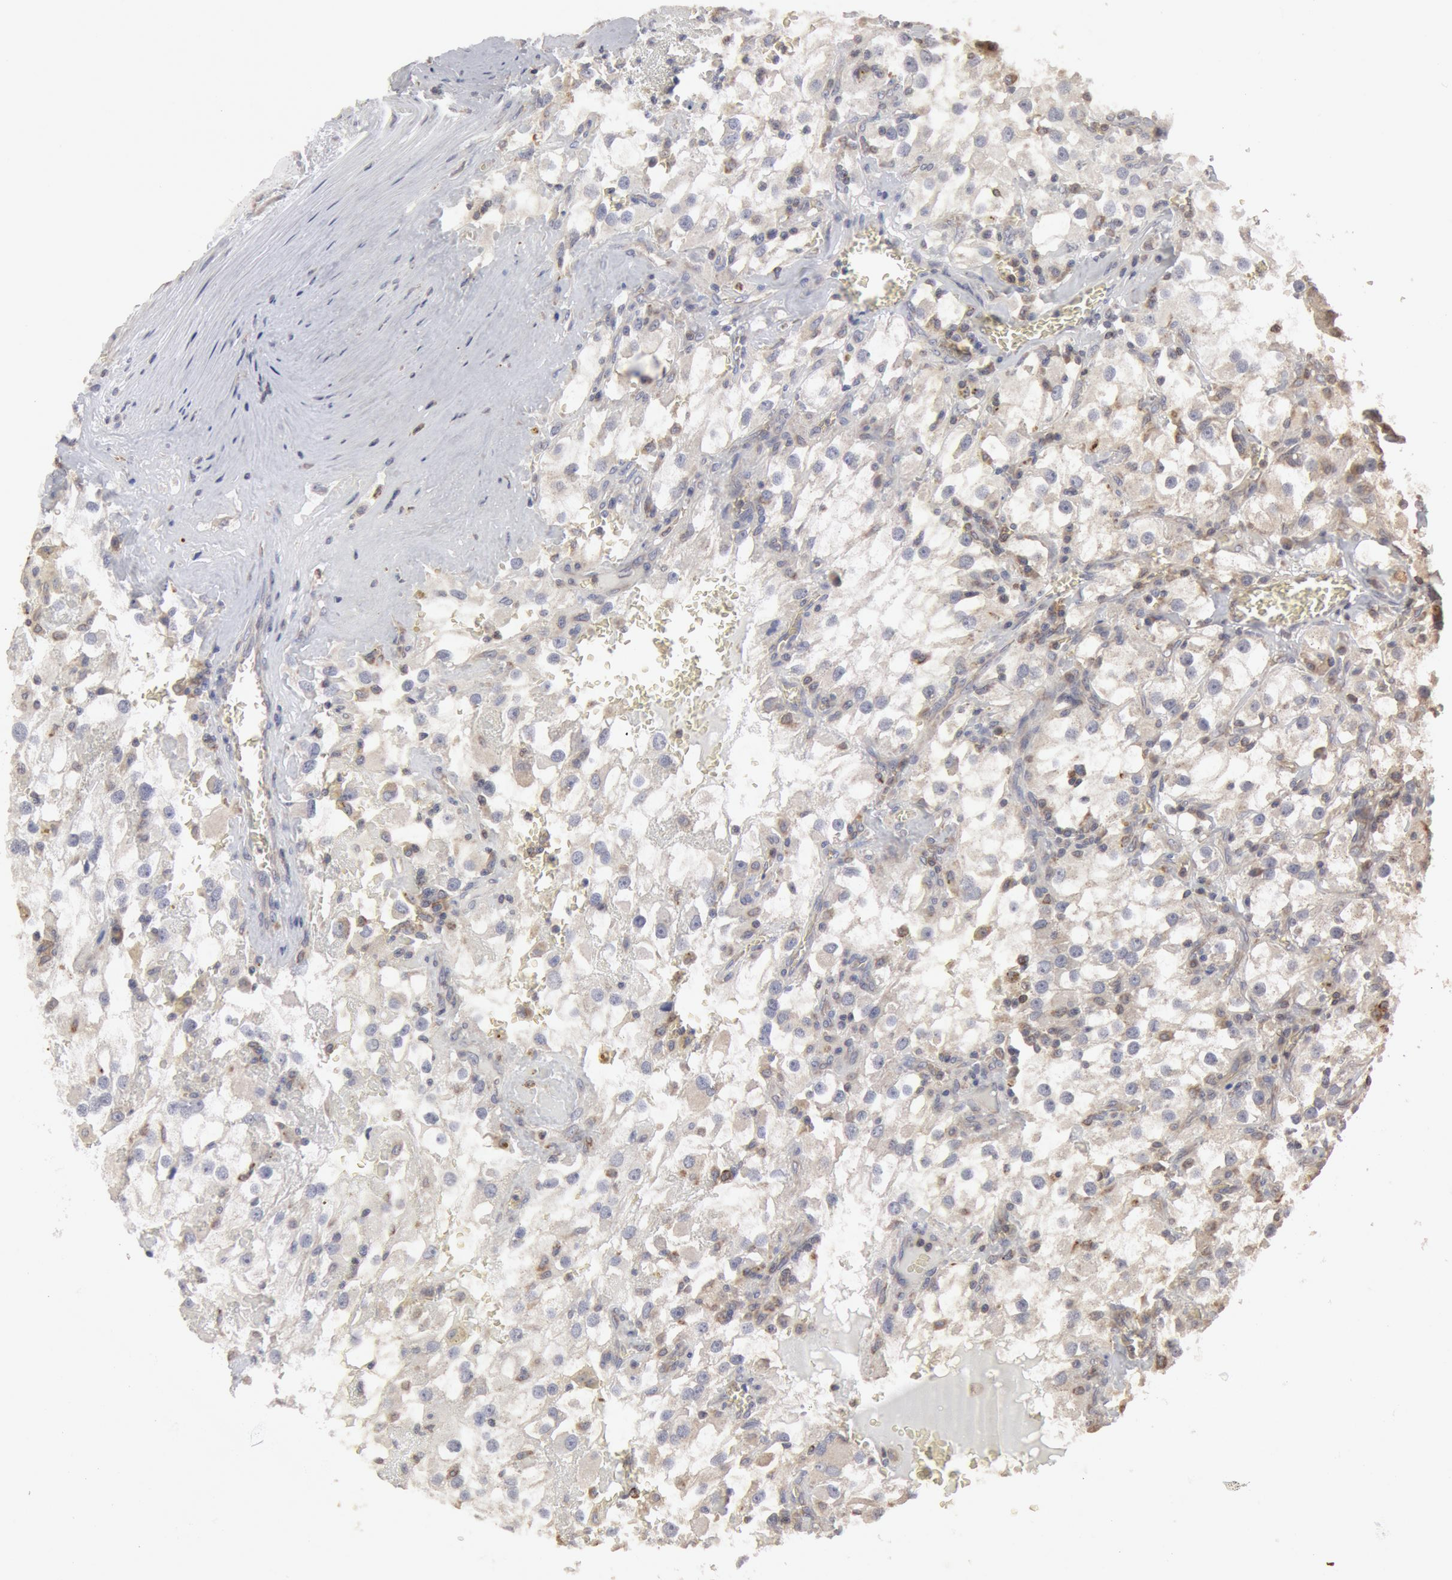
{"staining": {"intensity": "negative", "quantity": "none", "location": "none"}, "tissue": "renal cancer", "cell_type": "Tumor cells", "image_type": "cancer", "snomed": [{"axis": "morphology", "description": "Adenocarcinoma, NOS"}, {"axis": "topography", "description": "Kidney"}], "caption": "Tumor cells are negative for protein expression in human renal cancer.", "gene": "OSBPL8", "patient": {"sex": "female", "age": 52}}